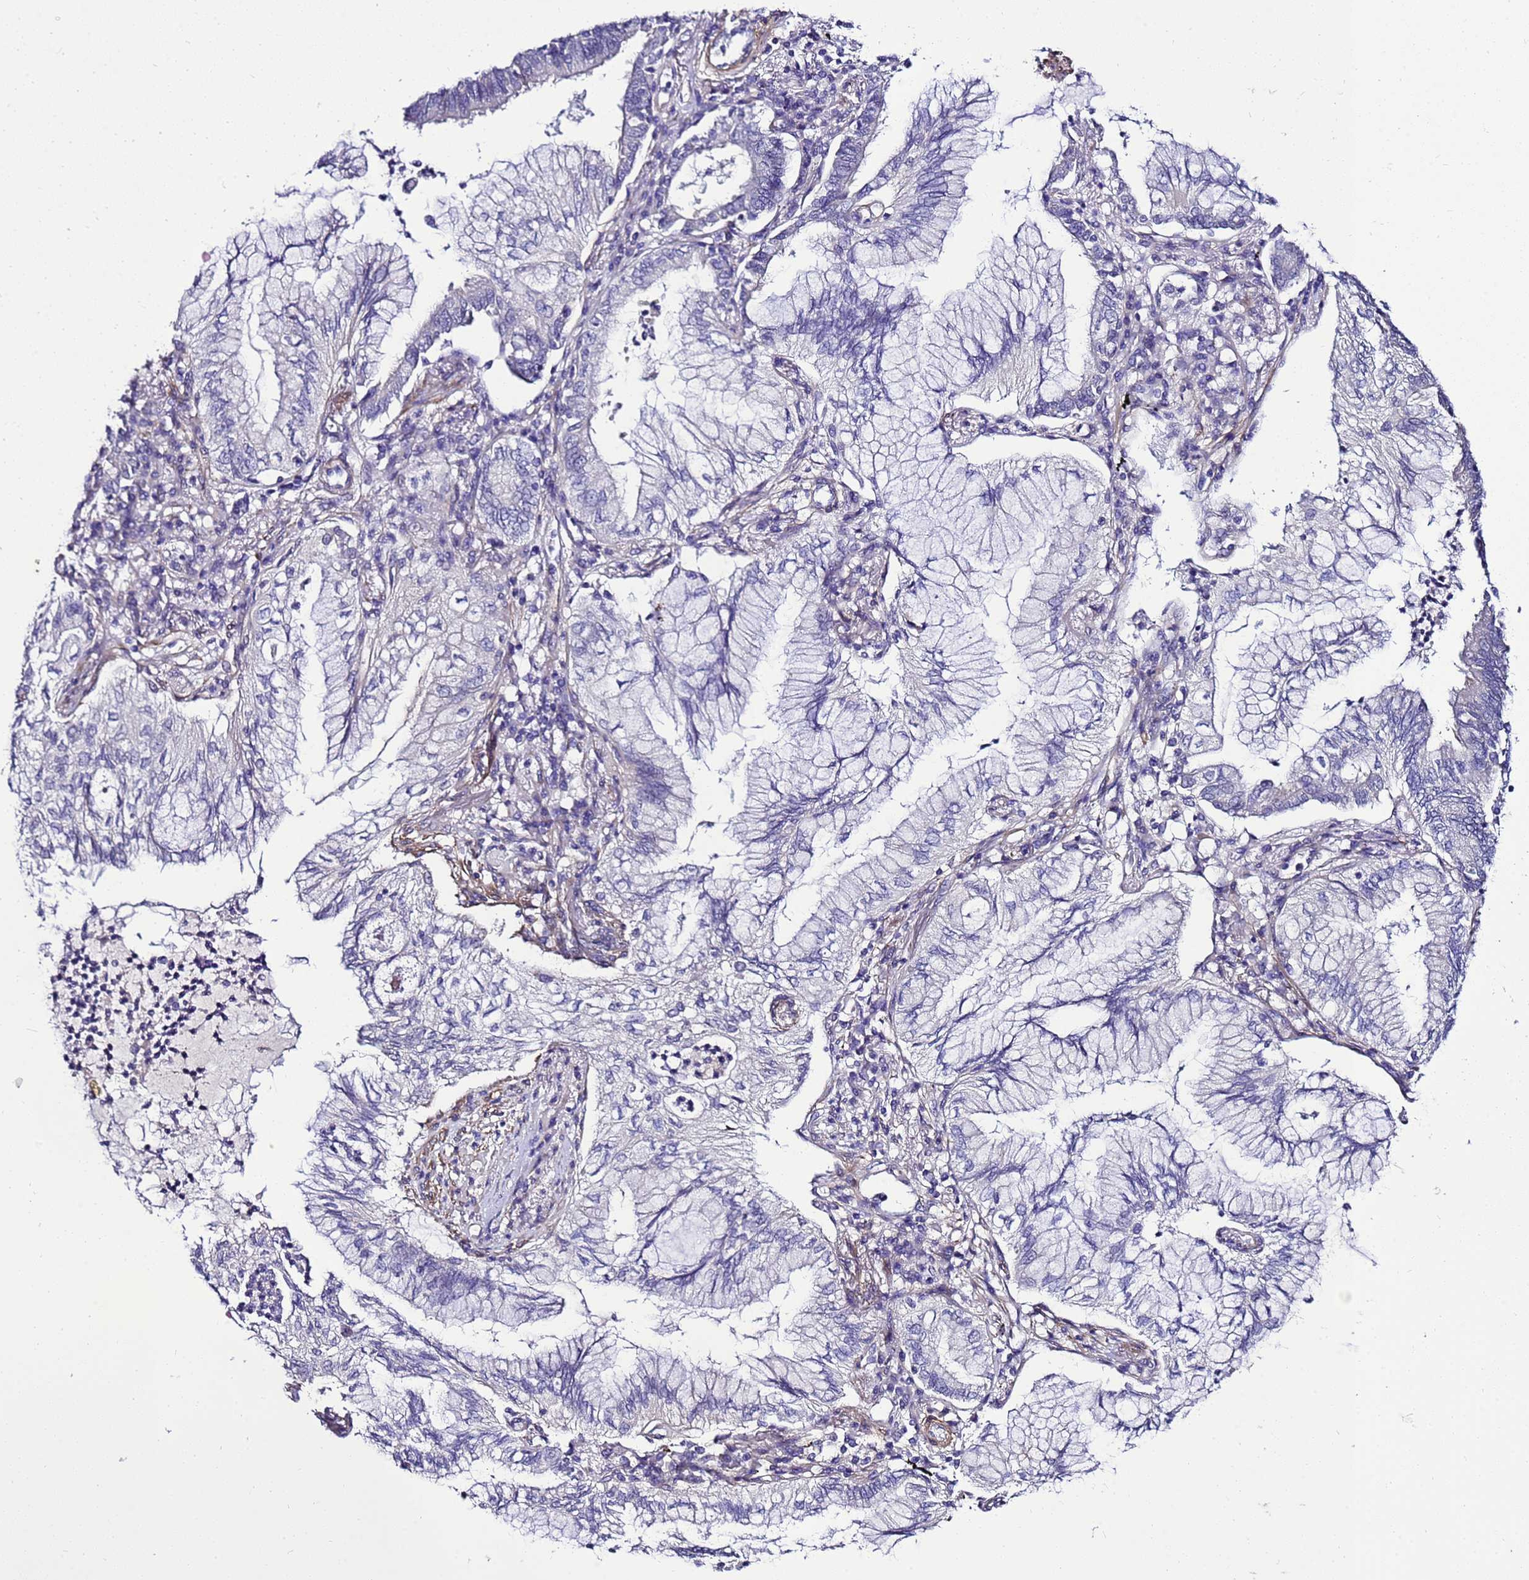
{"staining": {"intensity": "negative", "quantity": "none", "location": "none"}, "tissue": "lung cancer", "cell_type": "Tumor cells", "image_type": "cancer", "snomed": [{"axis": "morphology", "description": "Adenocarcinoma, NOS"}, {"axis": "topography", "description": "Lung"}], "caption": "Immunohistochemical staining of human lung adenocarcinoma shows no significant positivity in tumor cells. The staining was performed using DAB to visualize the protein expression in brown, while the nuclei were stained in blue with hematoxylin (Magnification: 20x).", "gene": "GZF1", "patient": {"sex": "female", "age": 70}}